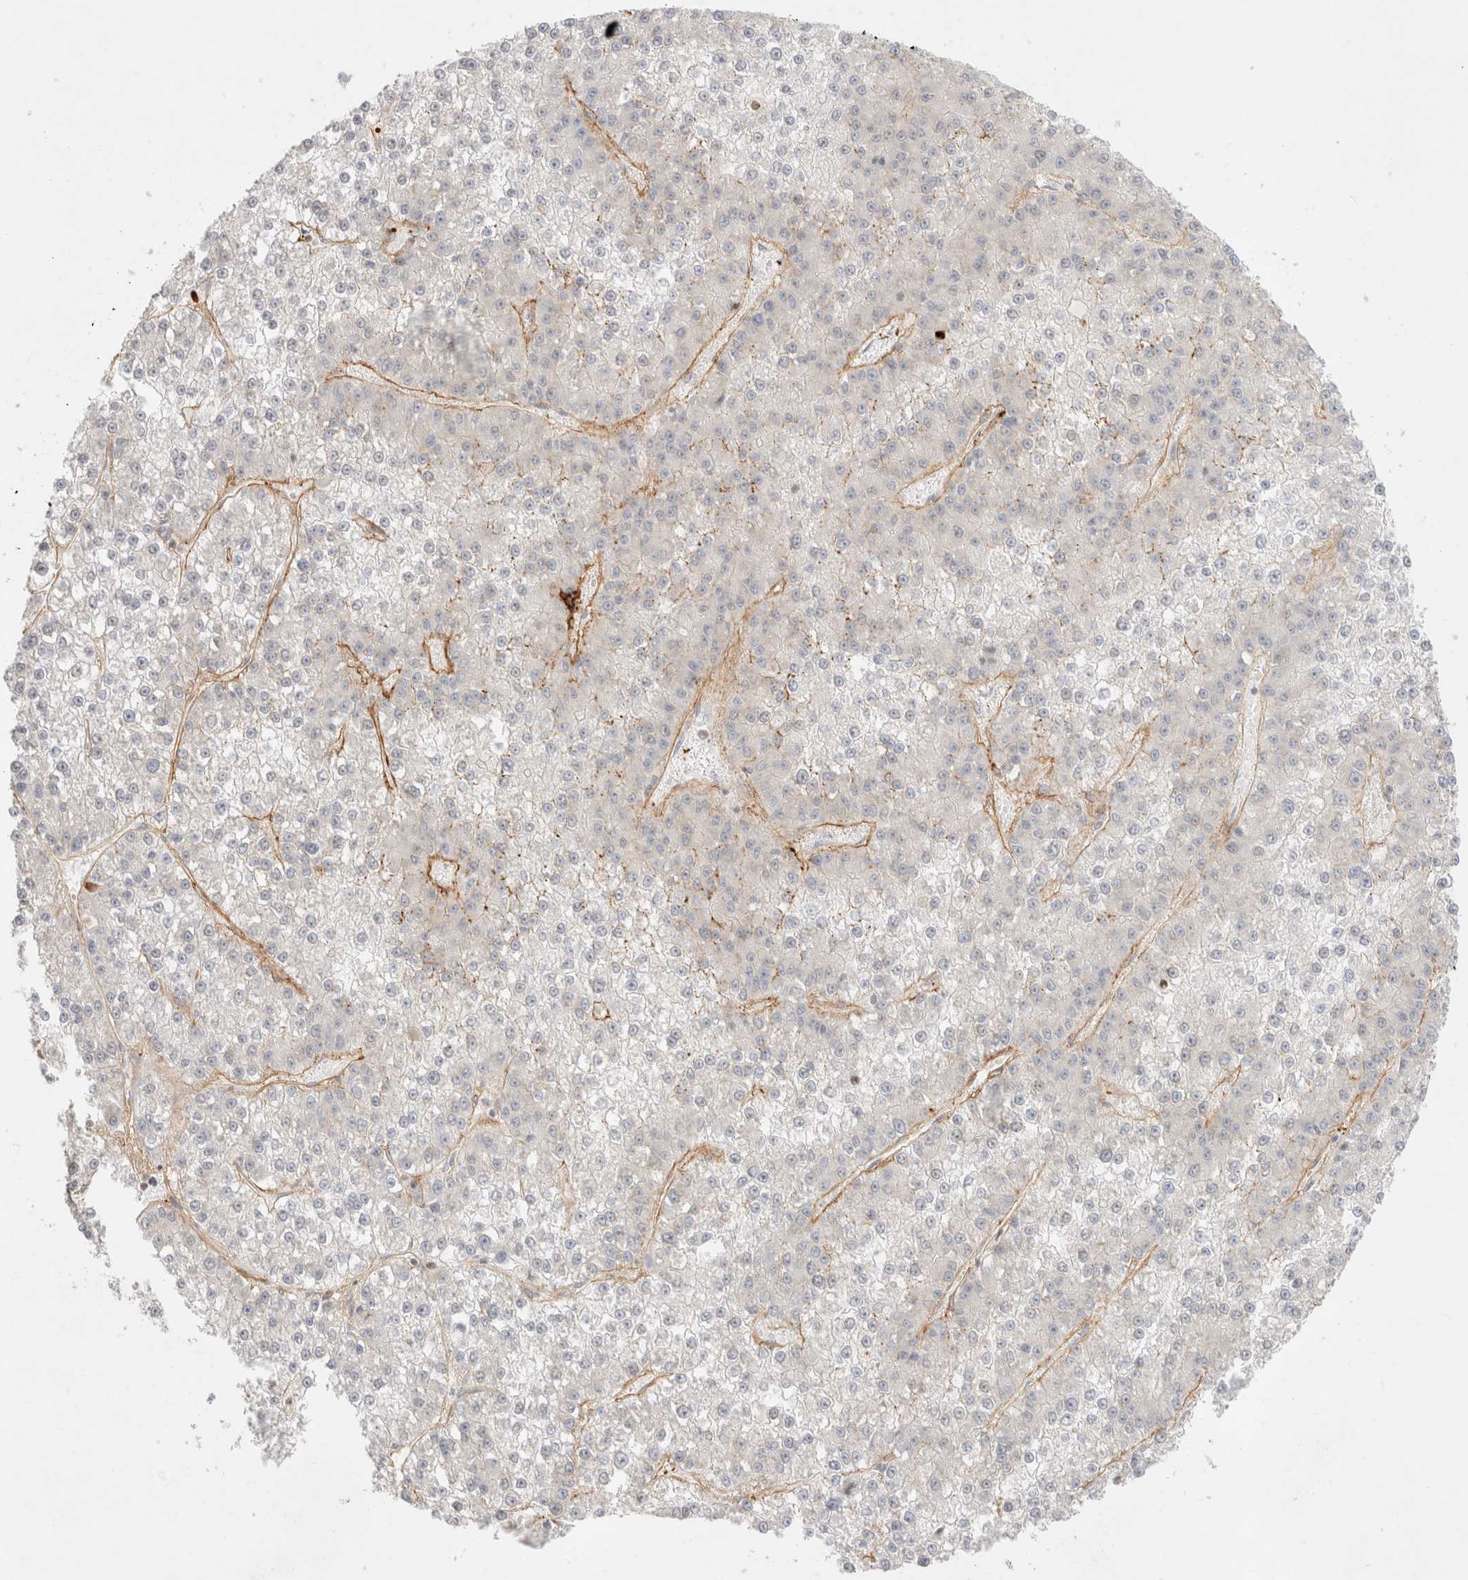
{"staining": {"intensity": "negative", "quantity": "none", "location": "none"}, "tissue": "liver cancer", "cell_type": "Tumor cells", "image_type": "cancer", "snomed": [{"axis": "morphology", "description": "Carcinoma, Hepatocellular, NOS"}, {"axis": "topography", "description": "Liver"}], "caption": "The micrograph demonstrates no staining of tumor cells in hepatocellular carcinoma (liver).", "gene": "MARK3", "patient": {"sex": "female", "age": 73}}